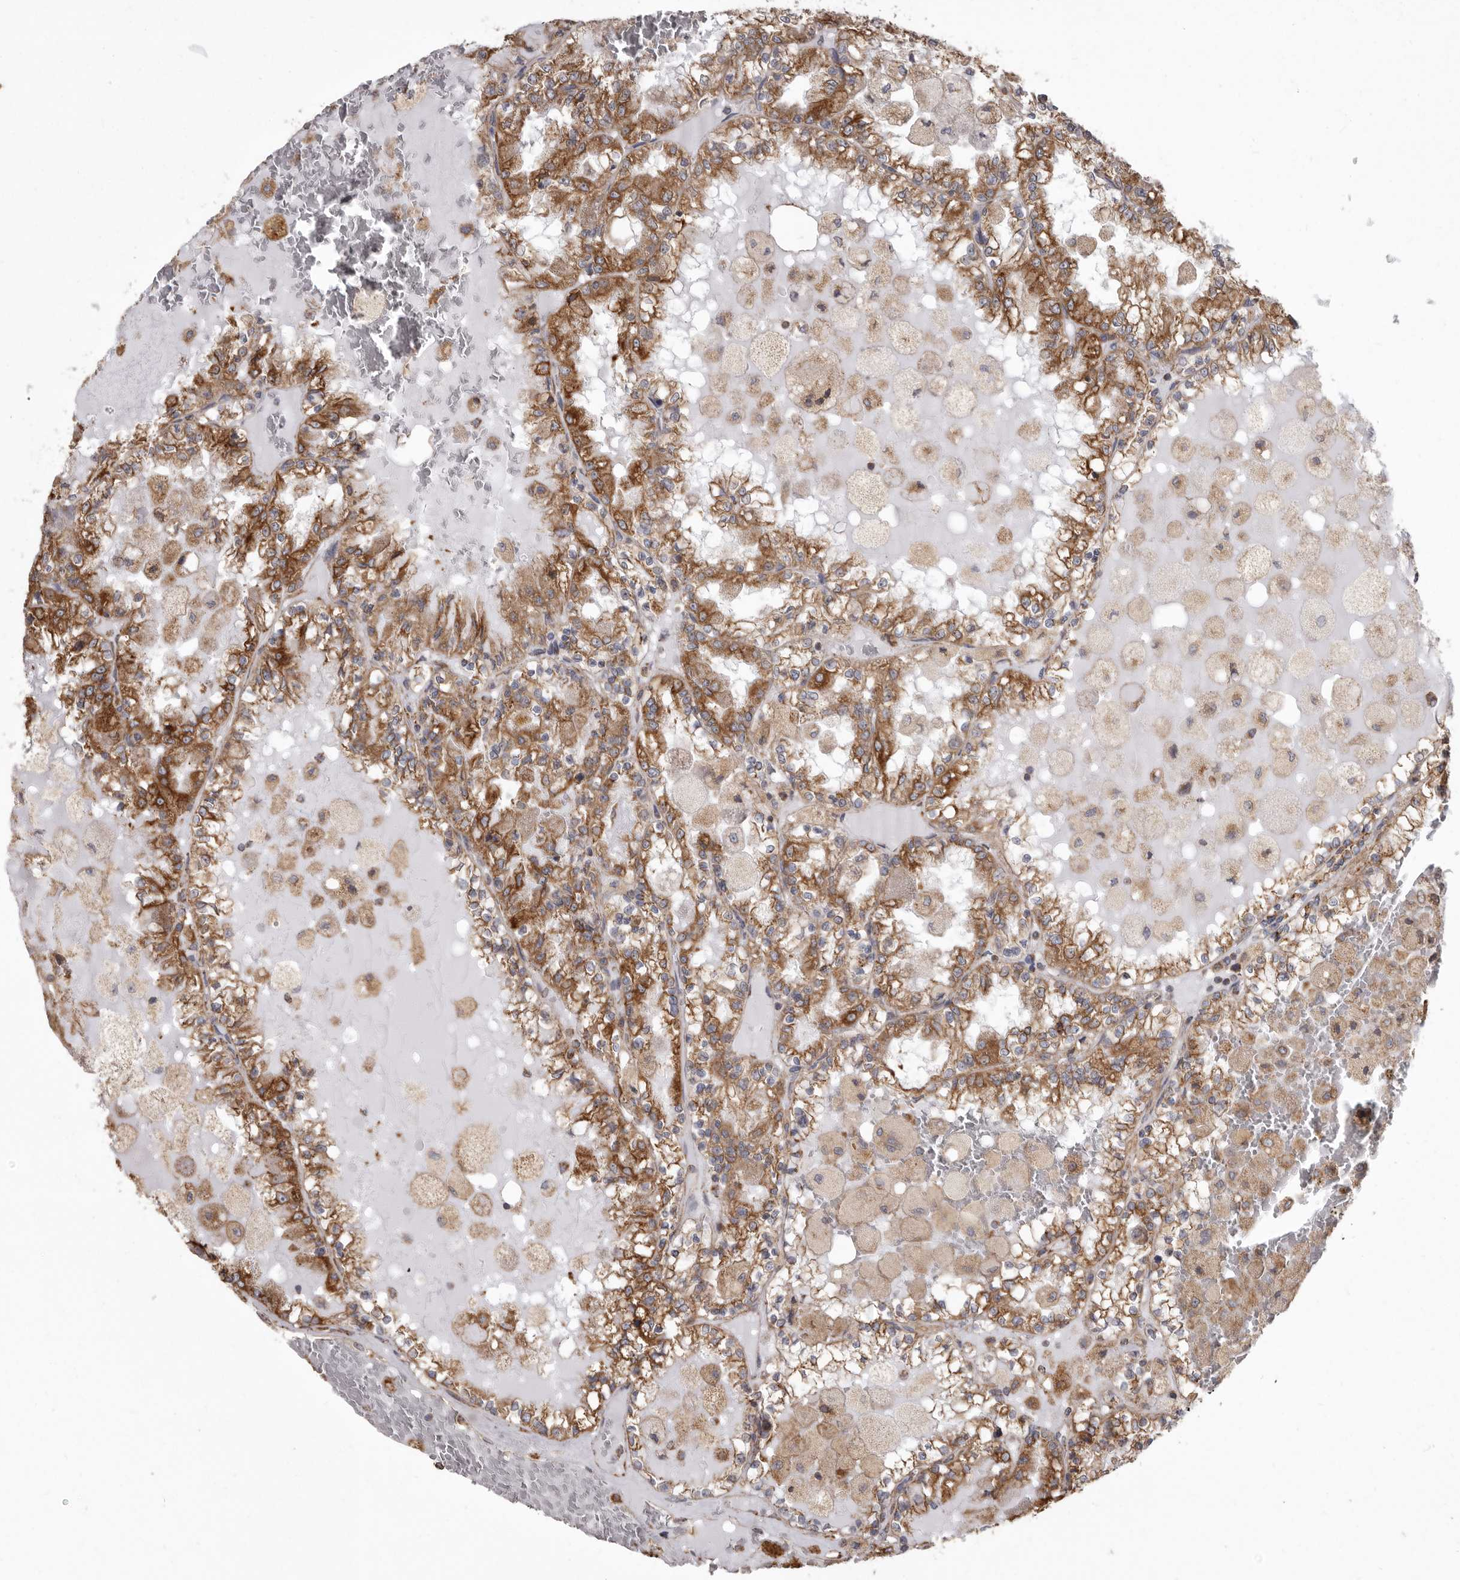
{"staining": {"intensity": "strong", "quantity": ">75%", "location": "cytoplasmic/membranous"}, "tissue": "renal cancer", "cell_type": "Tumor cells", "image_type": "cancer", "snomed": [{"axis": "morphology", "description": "Adenocarcinoma, NOS"}, {"axis": "topography", "description": "Kidney"}], "caption": "Immunohistochemical staining of human renal adenocarcinoma demonstrates high levels of strong cytoplasmic/membranous protein staining in about >75% of tumor cells.", "gene": "CDK5RAP3", "patient": {"sex": "female", "age": 56}}